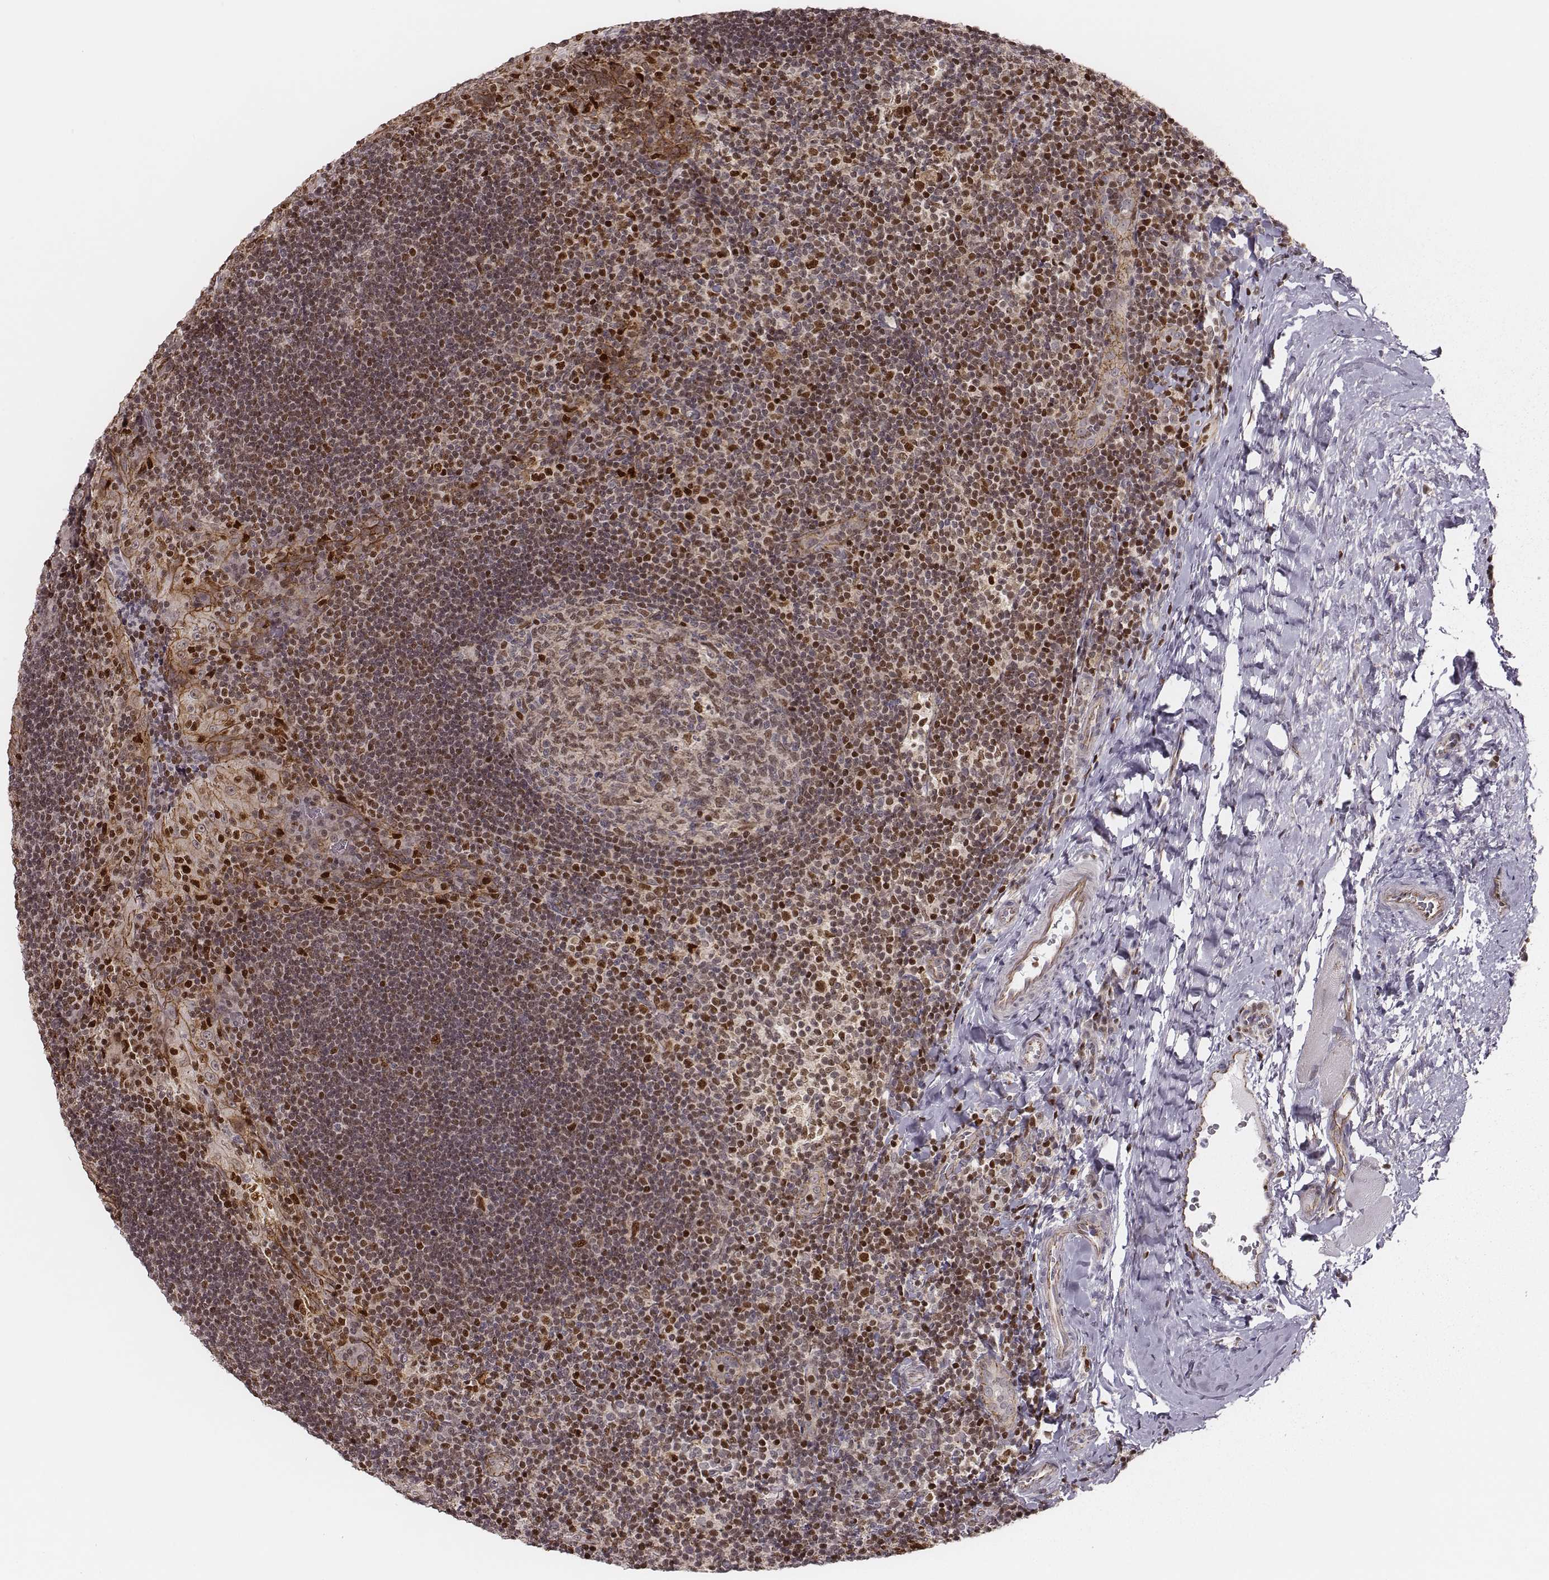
{"staining": {"intensity": "moderate", "quantity": ">75%", "location": "nuclear"}, "tissue": "tonsil", "cell_type": "Germinal center cells", "image_type": "normal", "snomed": [{"axis": "morphology", "description": "Normal tissue, NOS"}, {"axis": "topography", "description": "Tonsil"}], "caption": "Immunohistochemical staining of normal human tonsil displays medium levels of moderate nuclear positivity in about >75% of germinal center cells. Using DAB (3,3'-diaminobenzidine) (brown) and hematoxylin (blue) stains, captured at high magnification using brightfield microscopy.", "gene": "WDR59", "patient": {"sex": "male", "age": 17}}